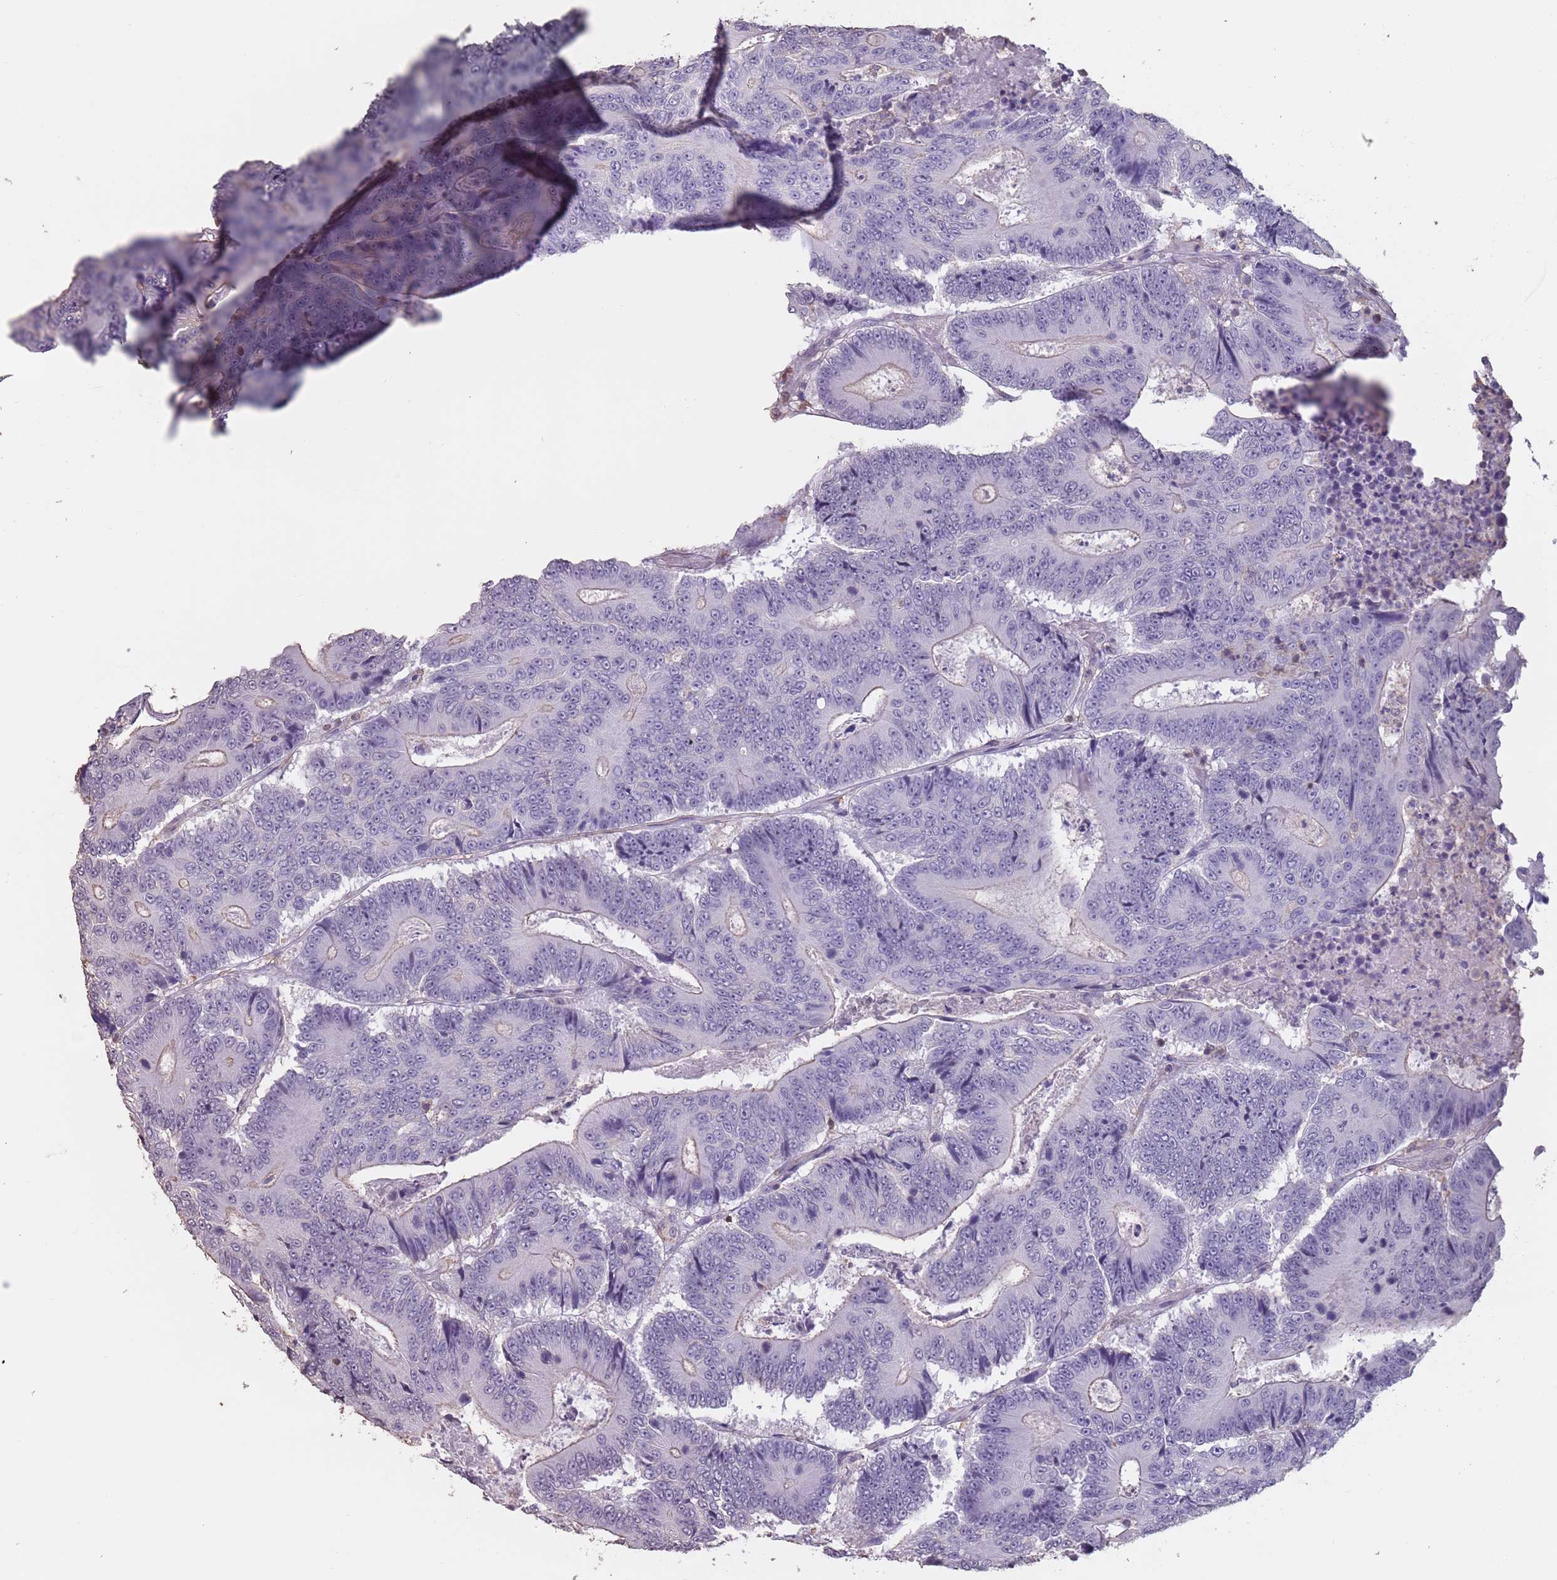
{"staining": {"intensity": "negative", "quantity": "none", "location": "none"}, "tissue": "colorectal cancer", "cell_type": "Tumor cells", "image_type": "cancer", "snomed": [{"axis": "morphology", "description": "Adenocarcinoma, NOS"}, {"axis": "topography", "description": "Colon"}], "caption": "The image exhibits no staining of tumor cells in adenocarcinoma (colorectal).", "gene": "SUN5", "patient": {"sex": "male", "age": 83}}